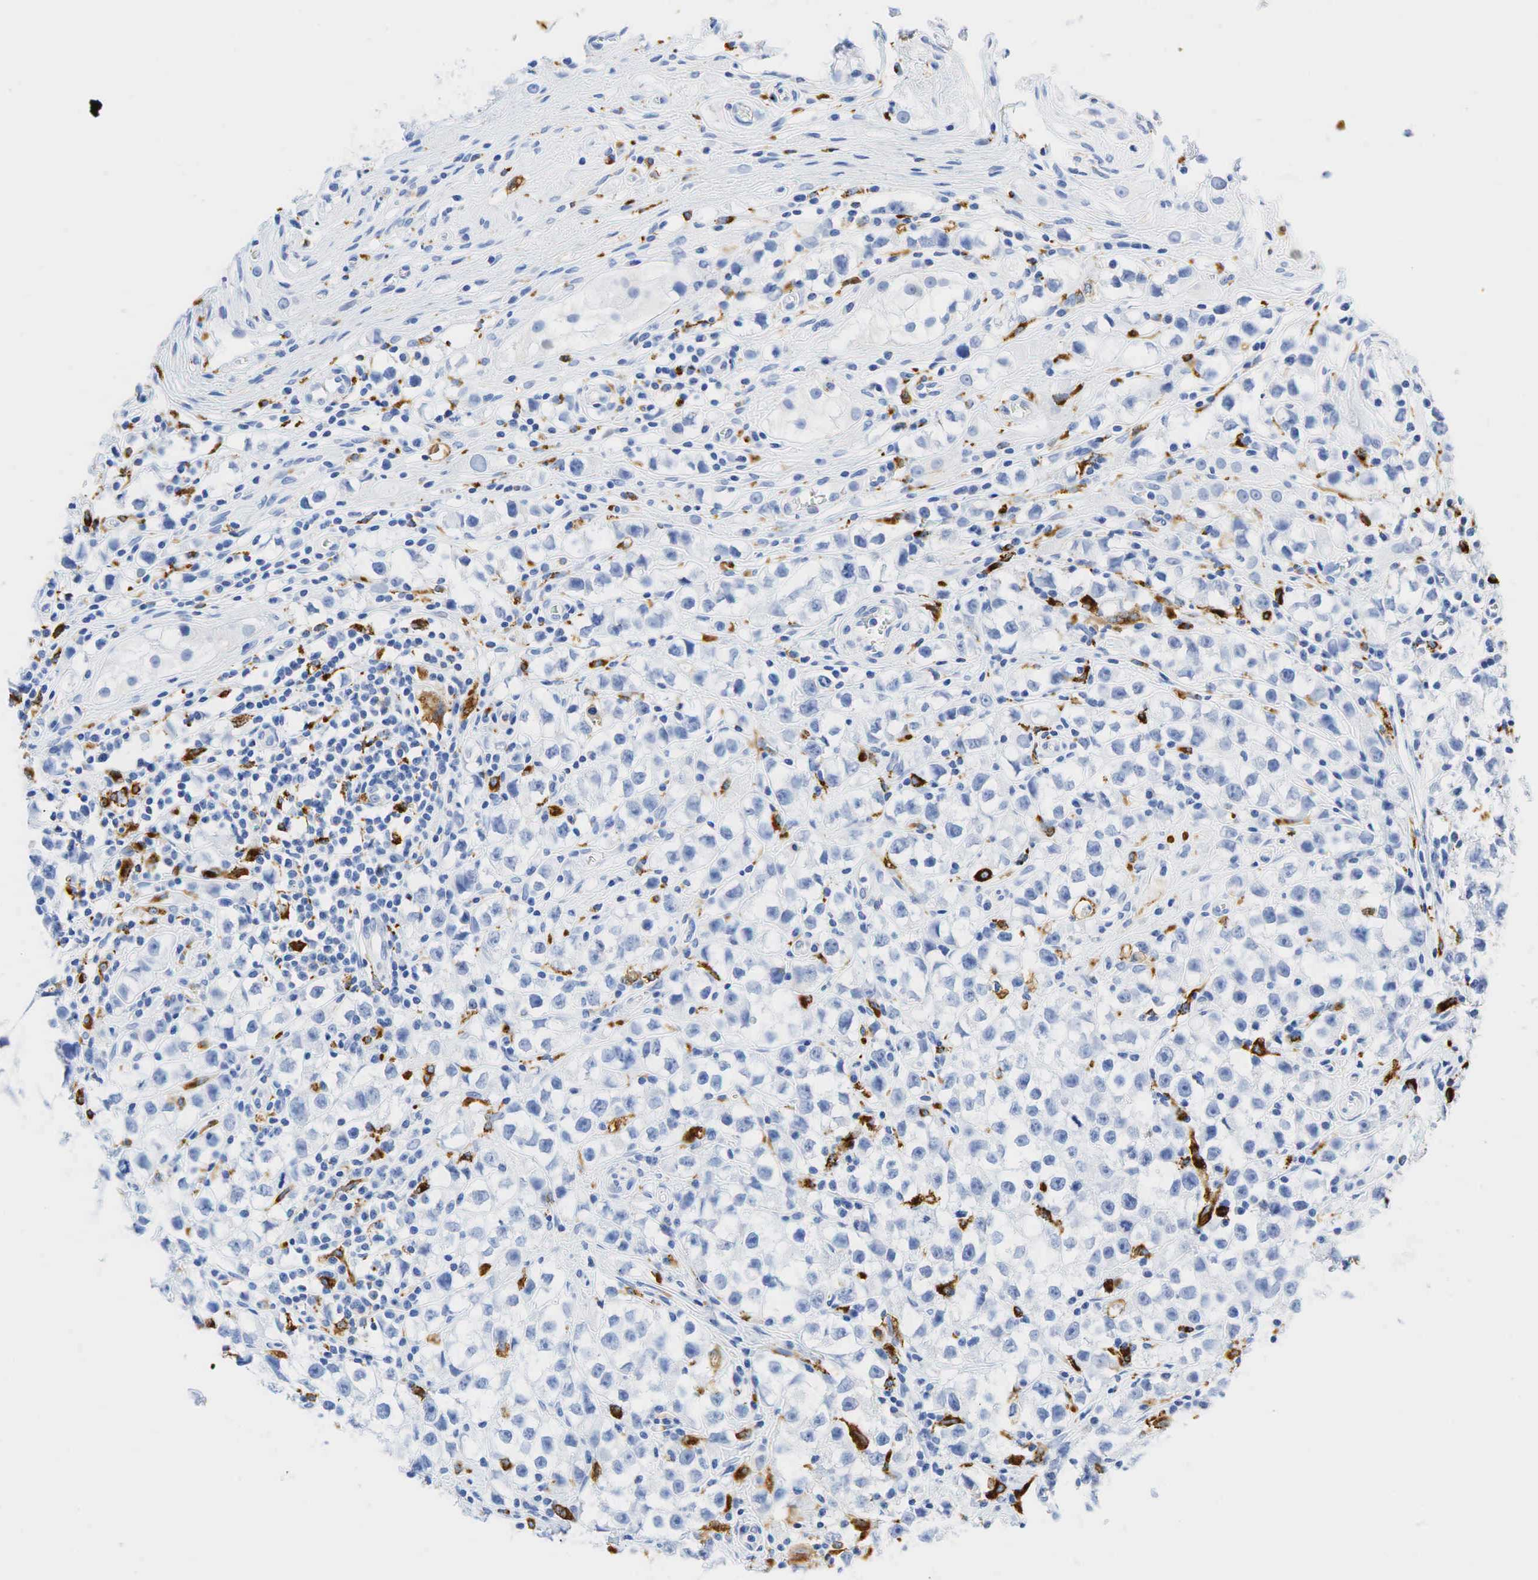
{"staining": {"intensity": "negative", "quantity": "none", "location": "none"}, "tissue": "testis cancer", "cell_type": "Tumor cells", "image_type": "cancer", "snomed": [{"axis": "morphology", "description": "Seminoma, NOS"}, {"axis": "topography", "description": "Testis"}], "caption": "Immunohistochemistry of testis cancer displays no staining in tumor cells. Nuclei are stained in blue.", "gene": "CD68", "patient": {"sex": "male", "age": 35}}